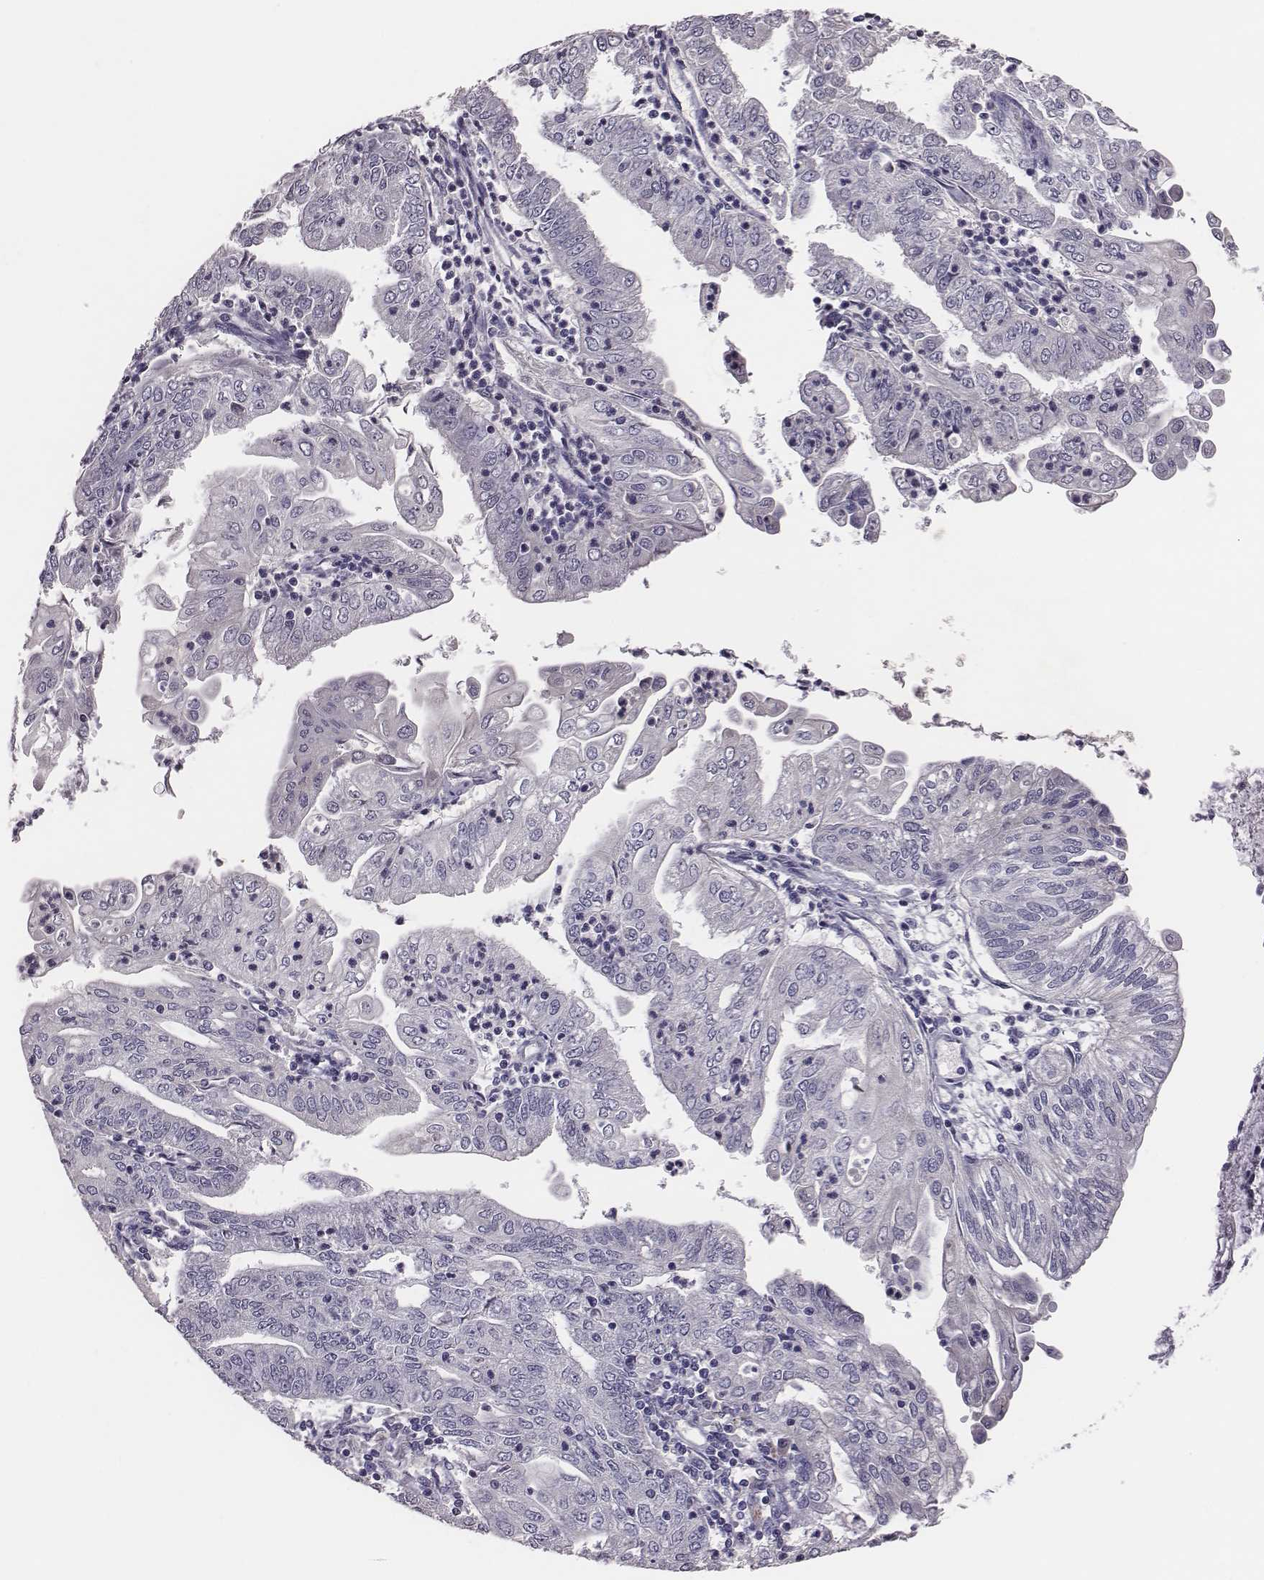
{"staining": {"intensity": "negative", "quantity": "none", "location": "none"}, "tissue": "endometrial cancer", "cell_type": "Tumor cells", "image_type": "cancer", "snomed": [{"axis": "morphology", "description": "Adenocarcinoma, NOS"}, {"axis": "topography", "description": "Endometrium"}], "caption": "This is a histopathology image of immunohistochemistry staining of adenocarcinoma (endometrial), which shows no positivity in tumor cells.", "gene": "EN1", "patient": {"sex": "female", "age": 55}}